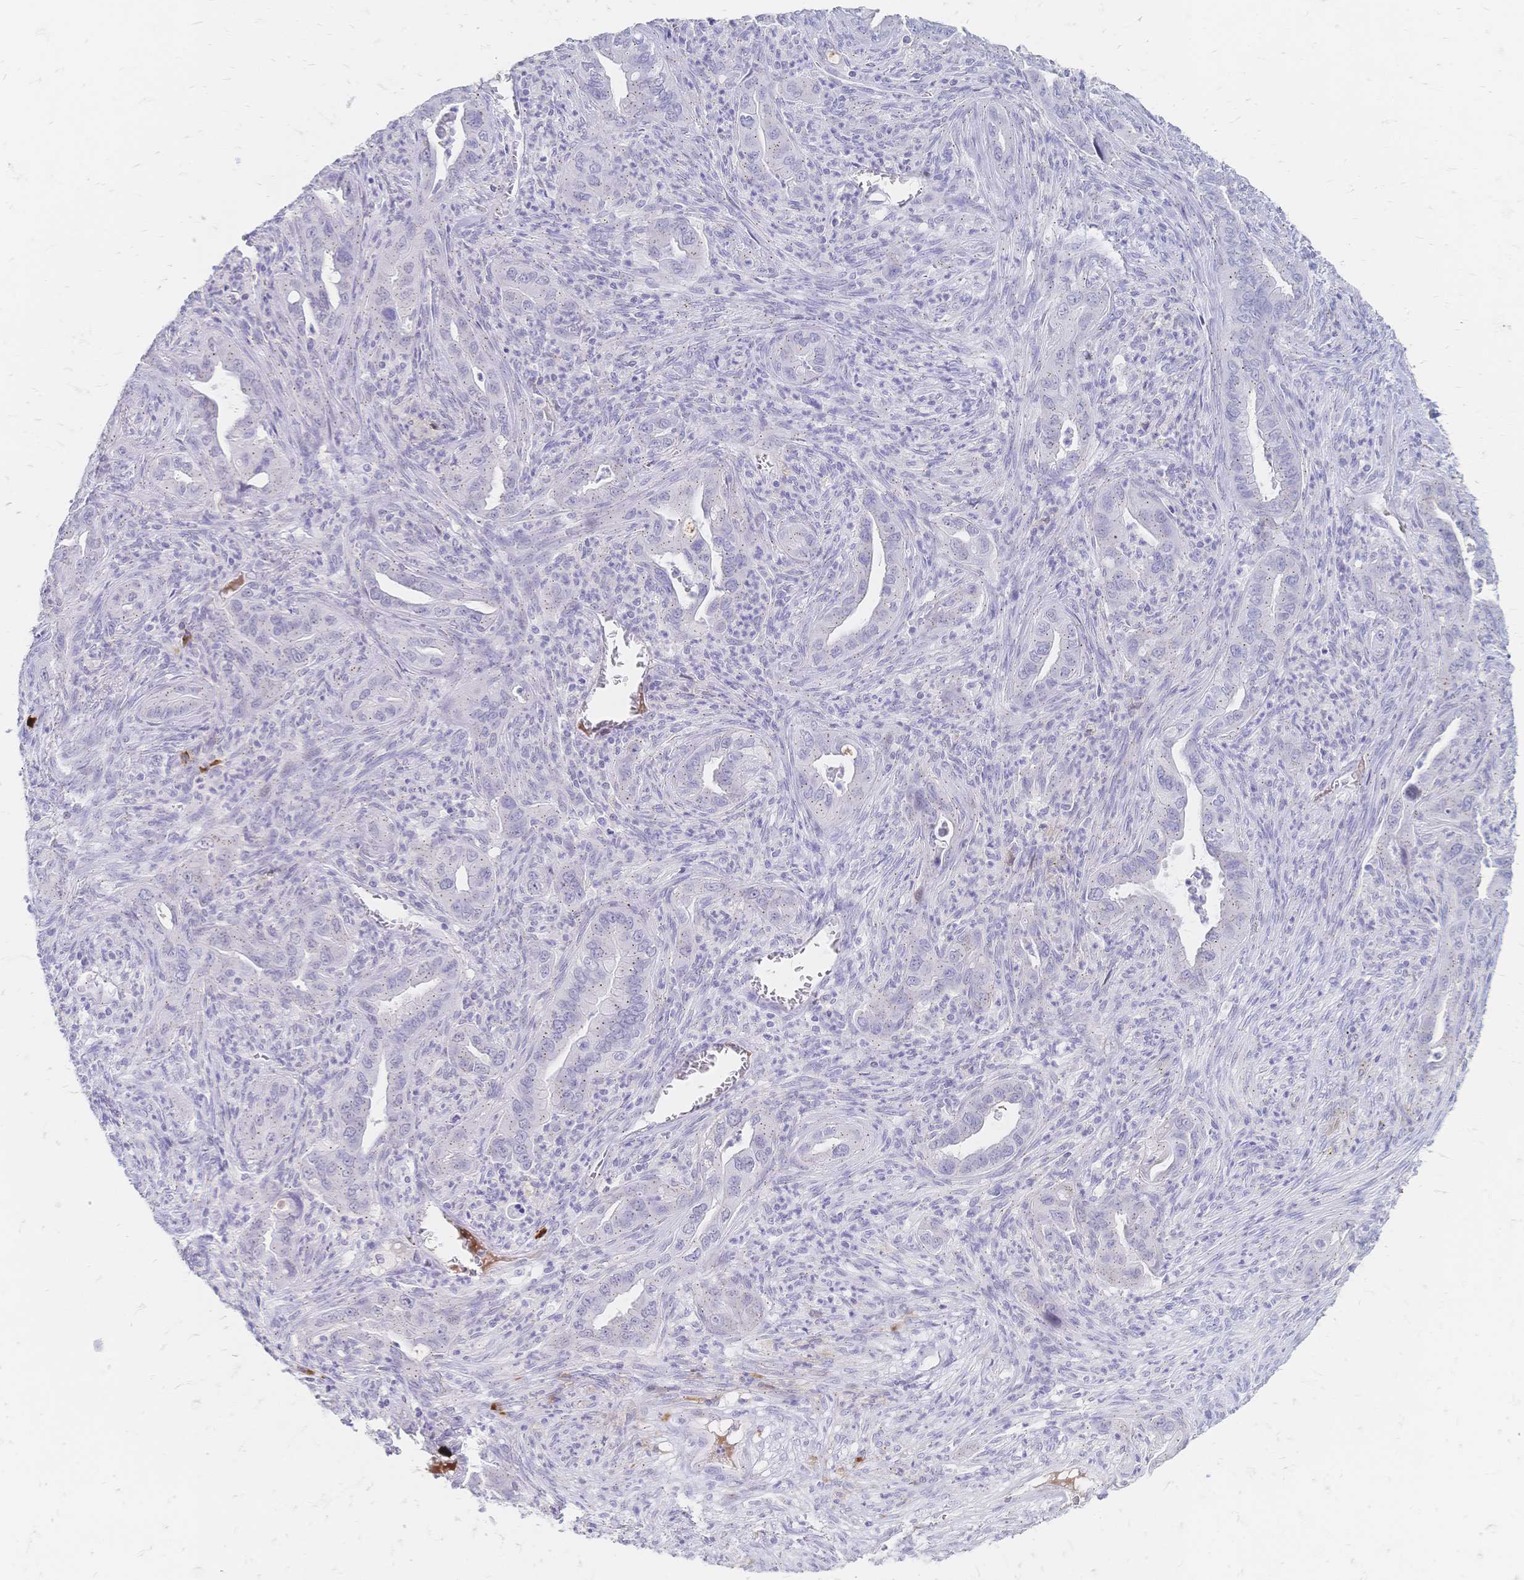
{"staining": {"intensity": "negative", "quantity": "none", "location": "none"}, "tissue": "lung cancer", "cell_type": "Tumor cells", "image_type": "cancer", "snomed": [{"axis": "morphology", "description": "Adenocarcinoma, NOS"}, {"axis": "topography", "description": "Lung"}], "caption": "A micrograph of lung cancer stained for a protein exhibits no brown staining in tumor cells.", "gene": "PSORS1C2", "patient": {"sex": "male", "age": 65}}